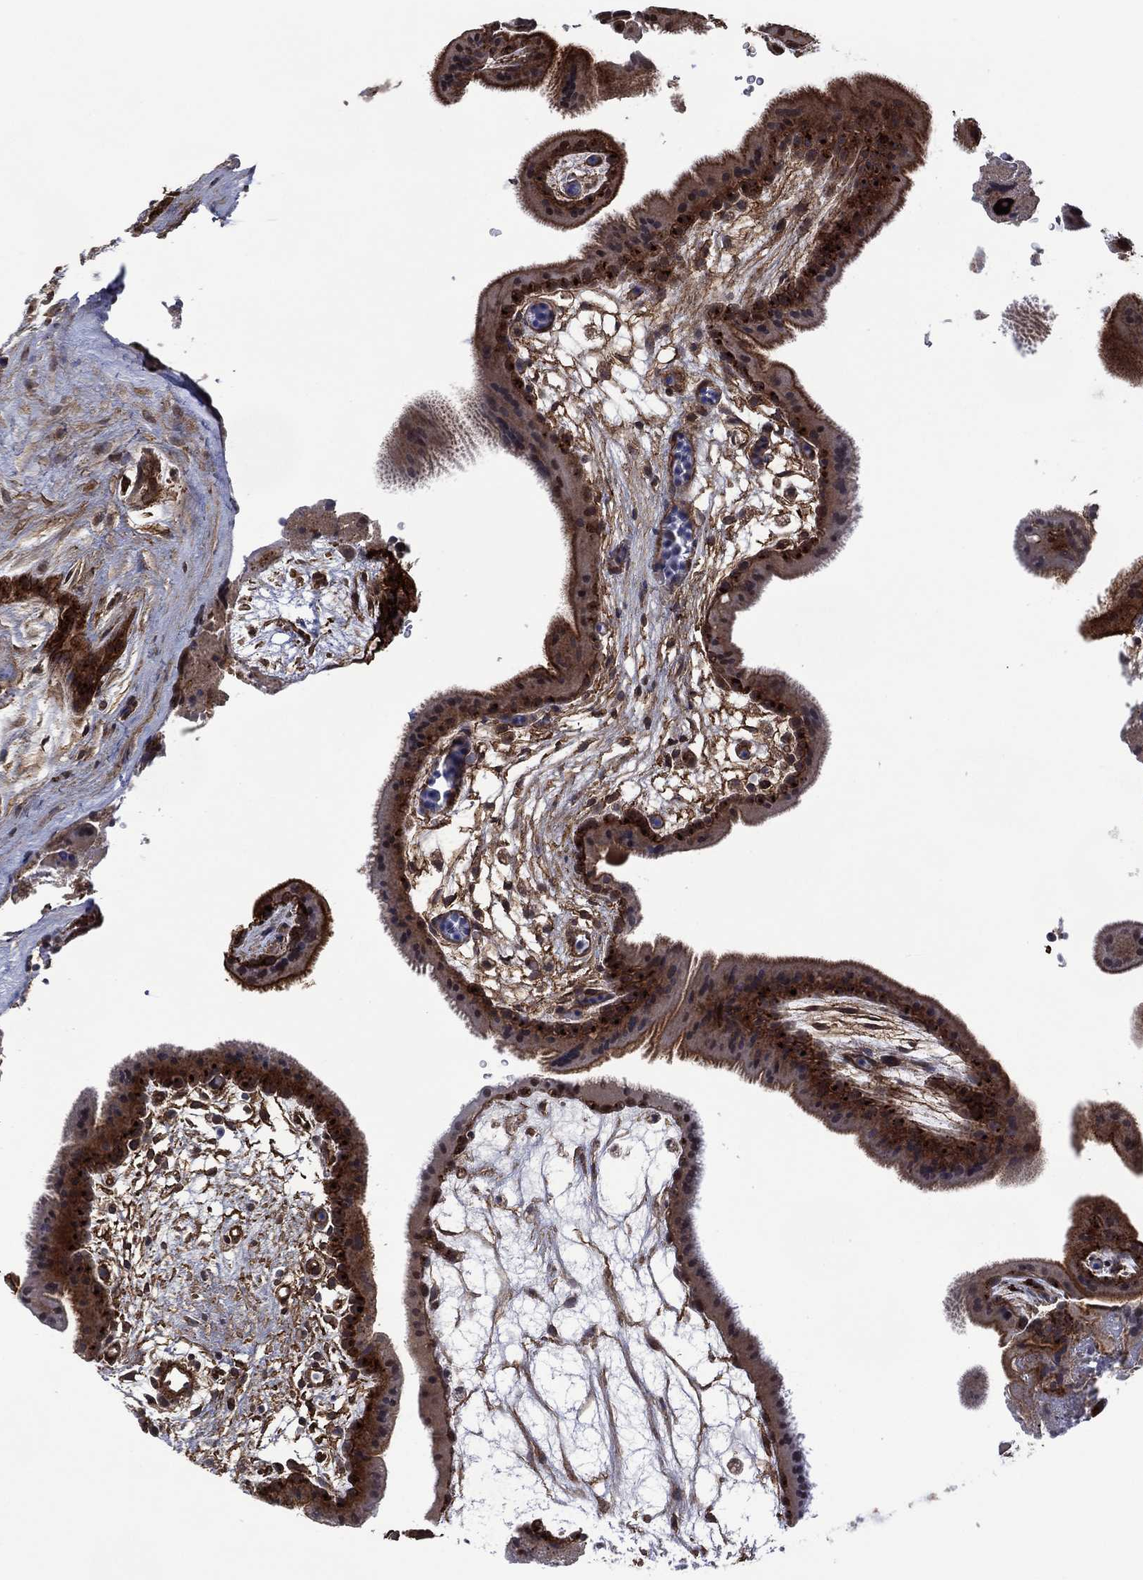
{"staining": {"intensity": "moderate", "quantity": "25%-75%", "location": "cytoplasmic/membranous"}, "tissue": "placenta", "cell_type": "Trophoblastic cells", "image_type": "normal", "snomed": [{"axis": "morphology", "description": "Normal tissue, NOS"}, {"axis": "topography", "description": "Placenta"}], "caption": "Protein expression by immunohistochemistry (IHC) demonstrates moderate cytoplasmic/membranous expression in approximately 25%-75% of trophoblastic cells in benign placenta.", "gene": "DPP4", "patient": {"sex": "female", "age": 19}}